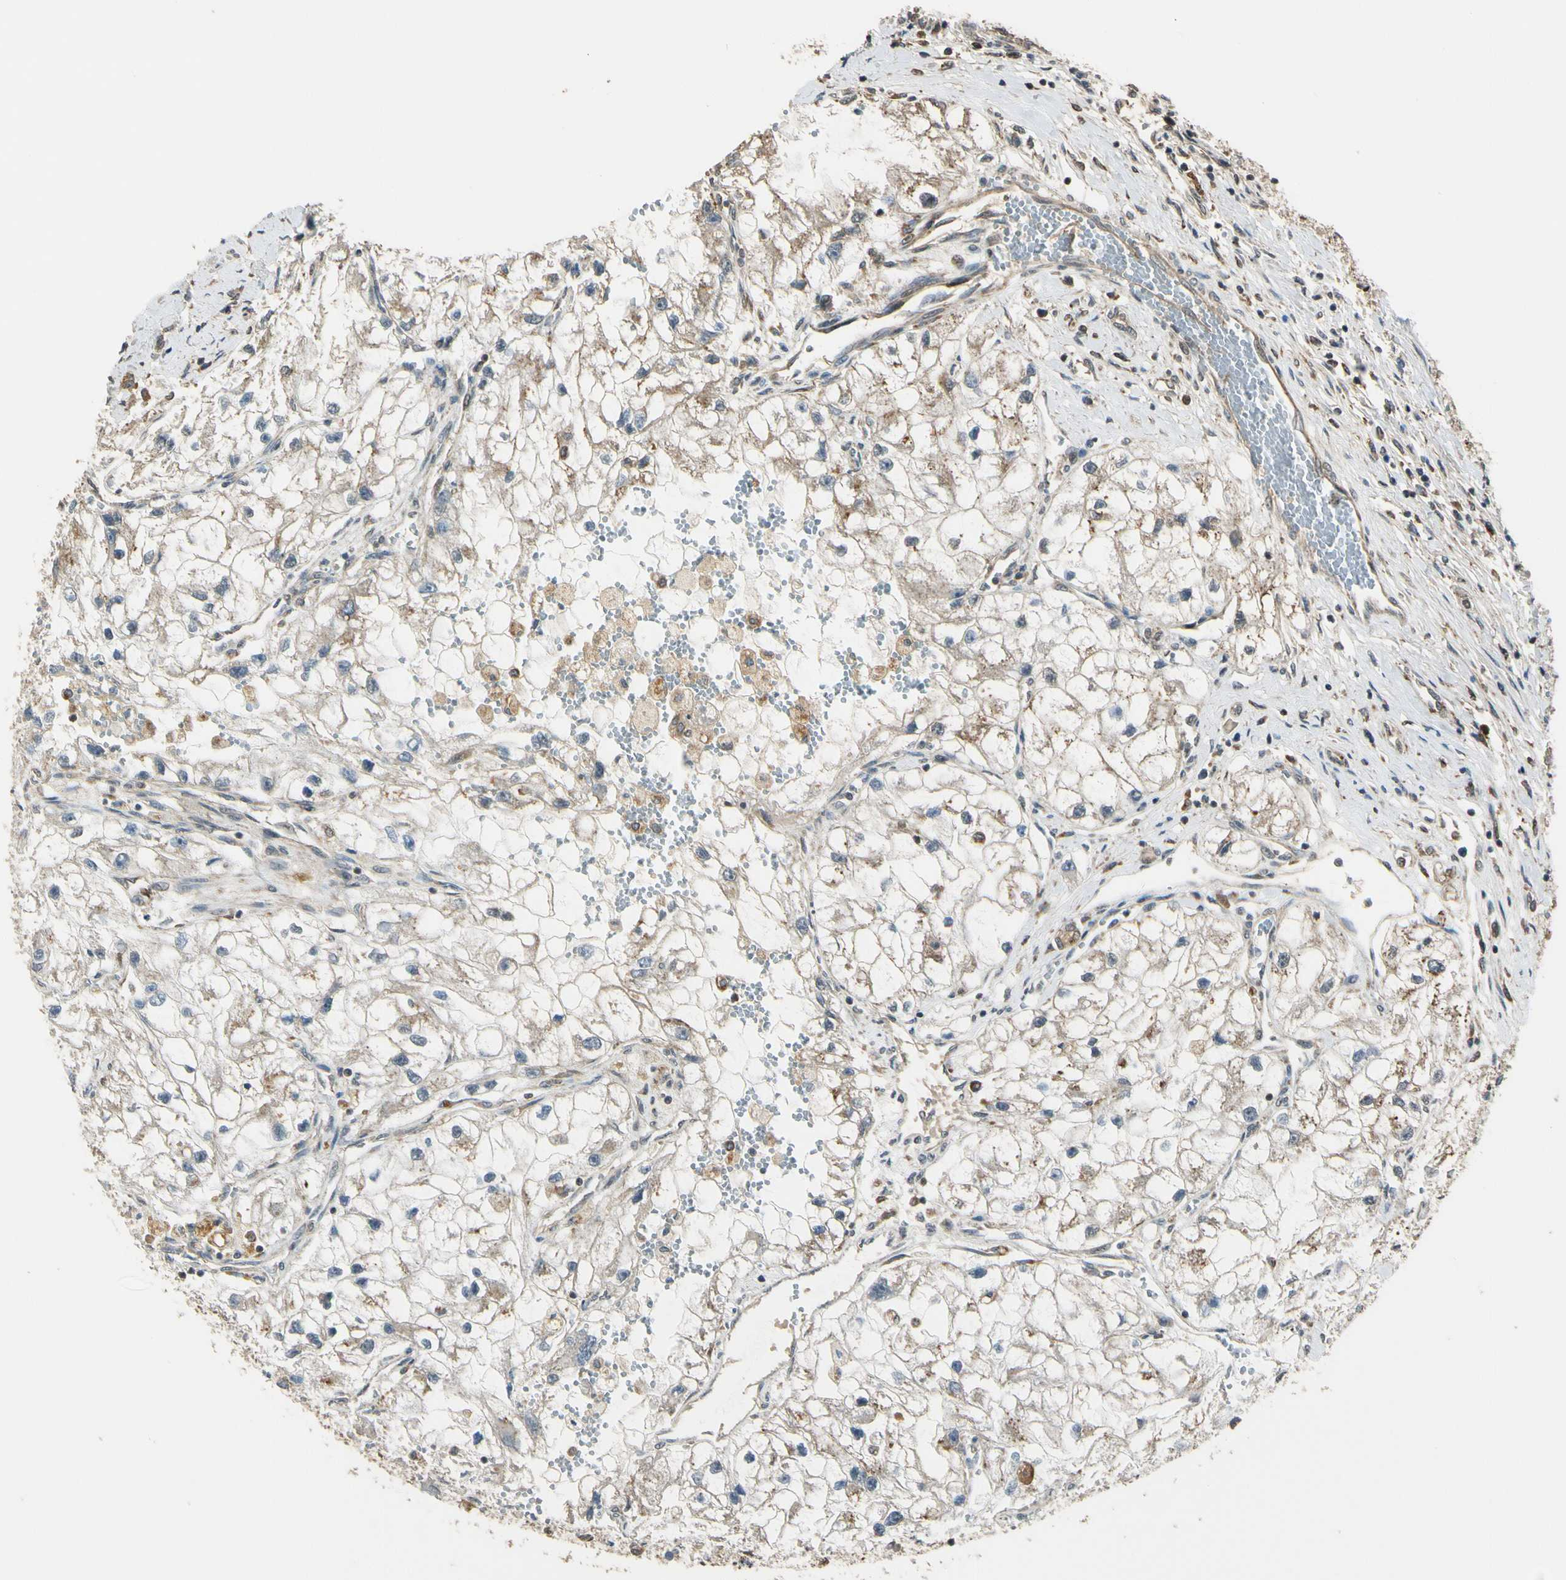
{"staining": {"intensity": "weak", "quantity": "25%-75%", "location": "cytoplasmic/membranous"}, "tissue": "renal cancer", "cell_type": "Tumor cells", "image_type": "cancer", "snomed": [{"axis": "morphology", "description": "Adenocarcinoma, NOS"}, {"axis": "topography", "description": "Kidney"}], "caption": "A histopathology image showing weak cytoplasmic/membranous positivity in about 25%-75% of tumor cells in renal cancer (adenocarcinoma), as visualized by brown immunohistochemical staining.", "gene": "LAMTOR1", "patient": {"sex": "female", "age": 70}}